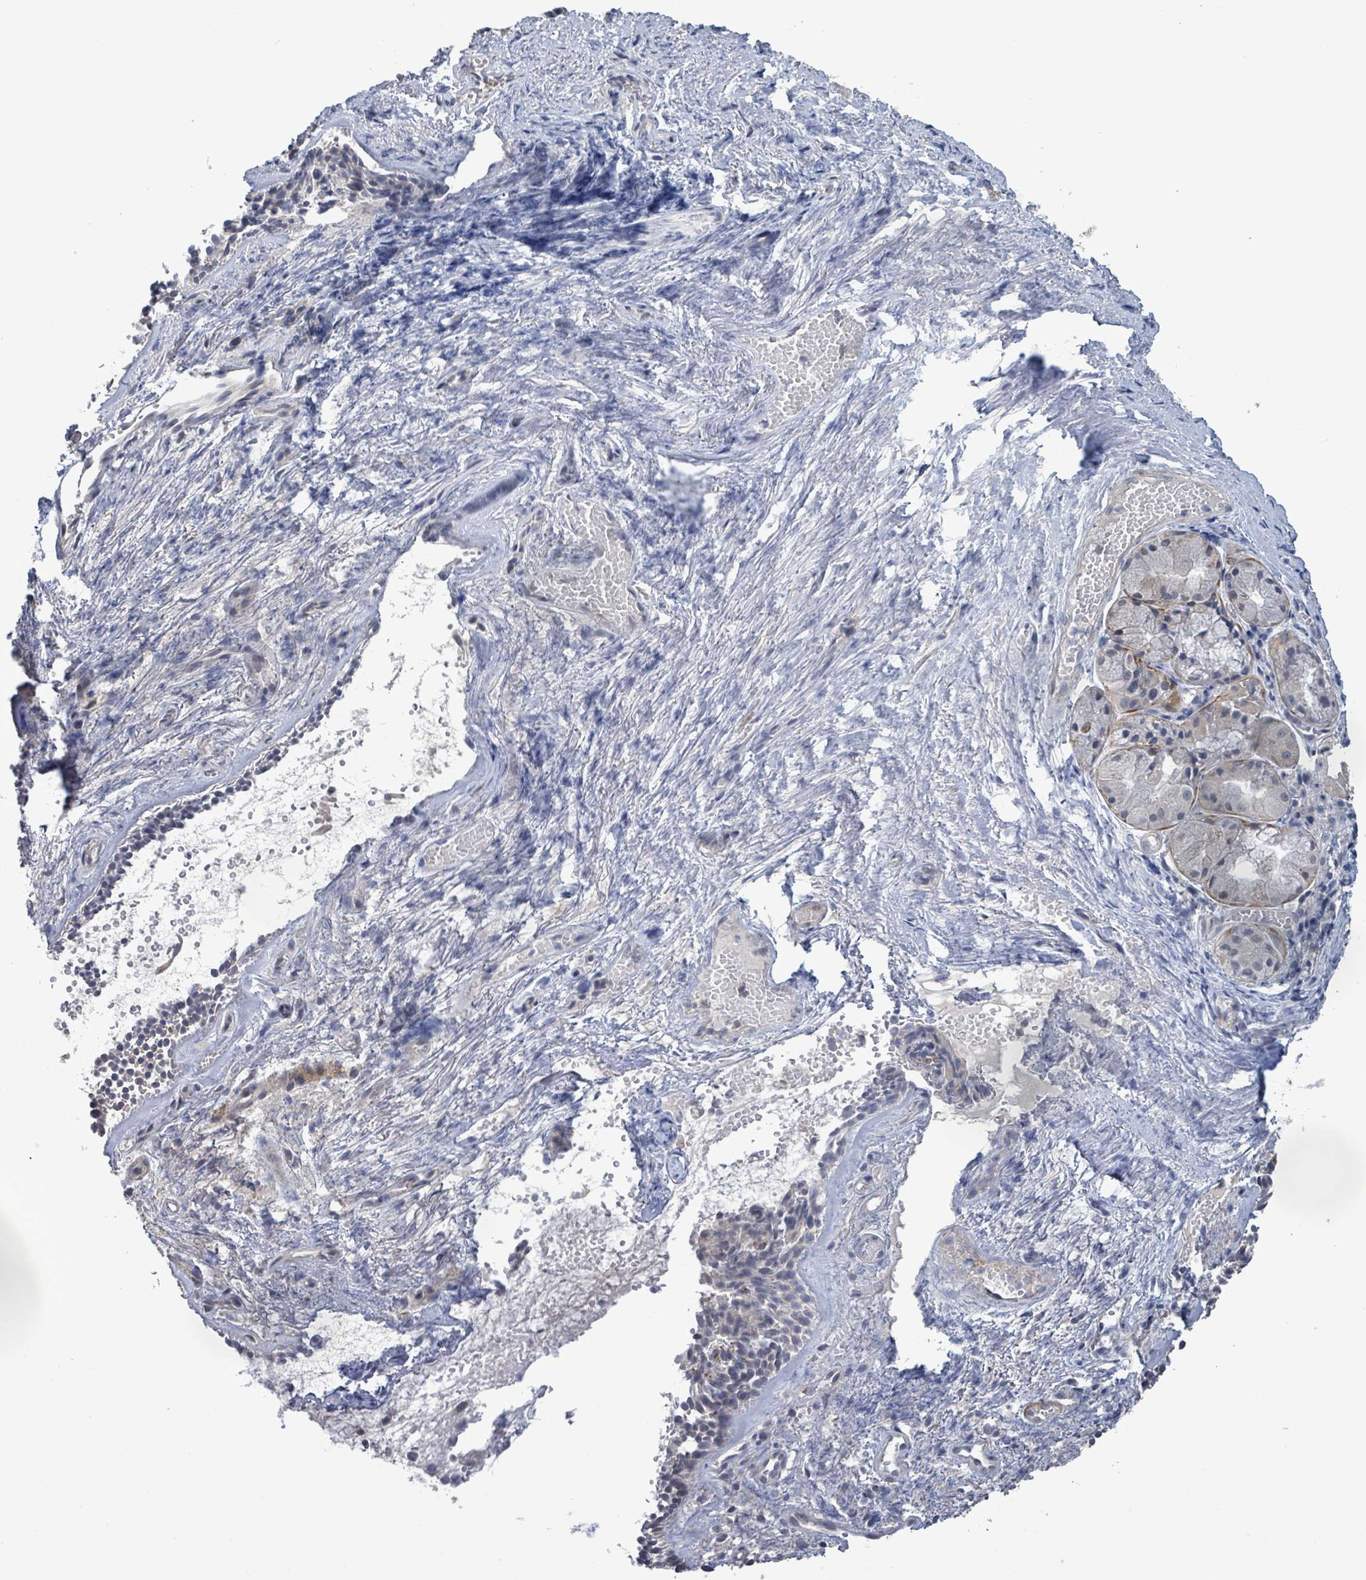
{"staining": {"intensity": "negative", "quantity": "none", "location": "none"}, "tissue": "nasopharynx", "cell_type": "Respiratory epithelial cells", "image_type": "normal", "snomed": [{"axis": "morphology", "description": "Normal tissue, NOS"}, {"axis": "topography", "description": "Cartilage tissue"}, {"axis": "topography", "description": "Nasopharynx"}, {"axis": "topography", "description": "Thyroid gland"}], "caption": "Respiratory epithelial cells are negative for protein expression in unremarkable human nasopharynx. Nuclei are stained in blue.", "gene": "AMMECR1", "patient": {"sex": "male", "age": 63}}